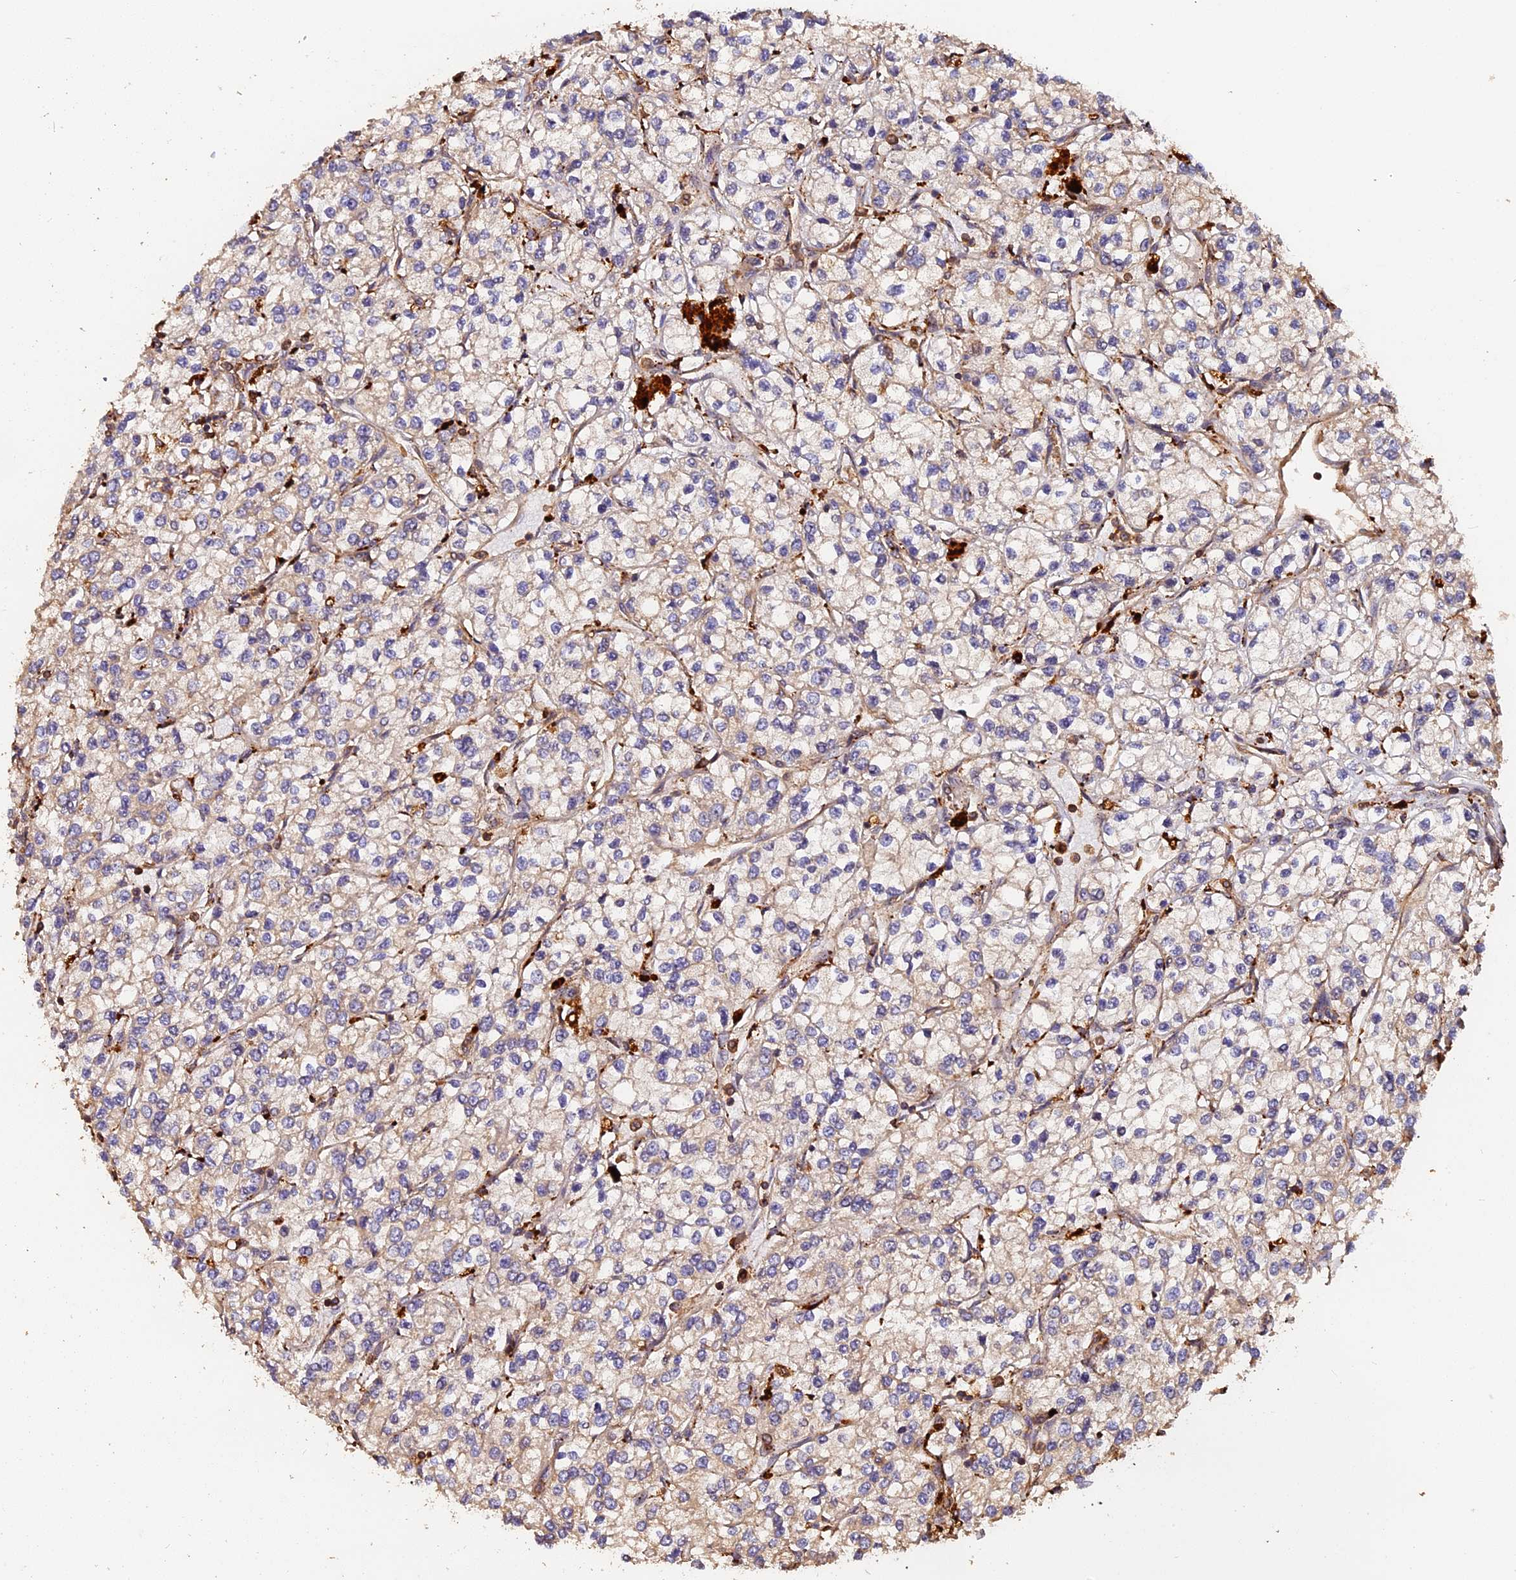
{"staining": {"intensity": "weak", "quantity": "<25%", "location": "cytoplasmic/membranous"}, "tissue": "renal cancer", "cell_type": "Tumor cells", "image_type": "cancer", "snomed": [{"axis": "morphology", "description": "Adenocarcinoma, NOS"}, {"axis": "topography", "description": "Kidney"}], "caption": "Renal cancer (adenocarcinoma) stained for a protein using immunohistochemistry (IHC) shows no expression tumor cells.", "gene": "MMP15", "patient": {"sex": "male", "age": 80}}